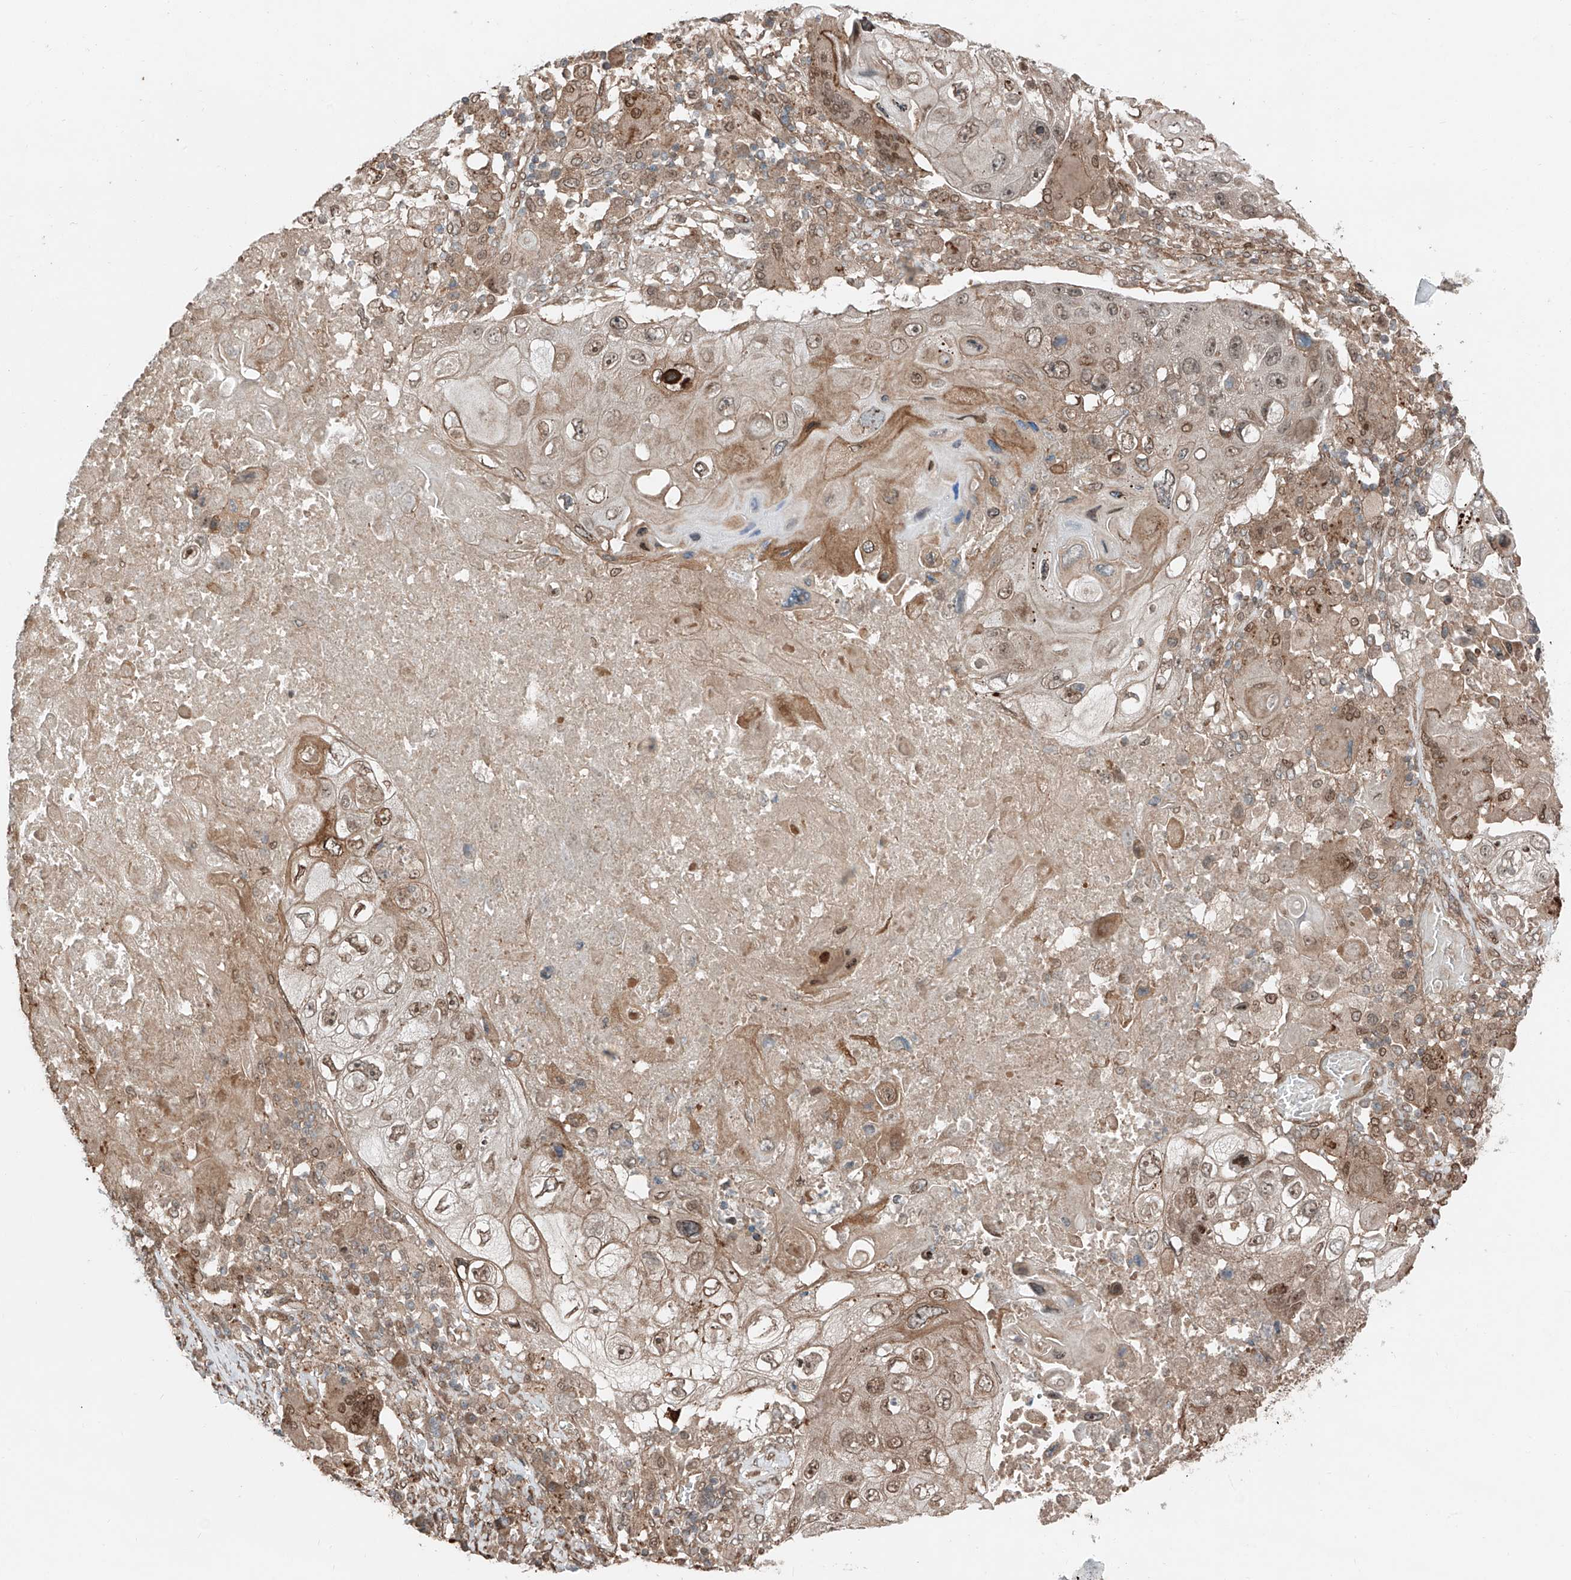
{"staining": {"intensity": "moderate", "quantity": "<25%", "location": "cytoplasmic/membranous,nuclear"}, "tissue": "lung cancer", "cell_type": "Tumor cells", "image_type": "cancer", "snomed": [{"axis": "morphology", "description": "Squamous cell carcinoma, NOS"}, {"axis": "topography", "description": "Lung"}], "caption": "This photomicrograph displays IHC staining of squamous cell carcinoma (lung), with low moderate cytoplasmic/membranous and nuclear positivity in approximately <25% of tumor cells.", "gene": "CEP162", "patient": {"sex": "male", "age": 61}}